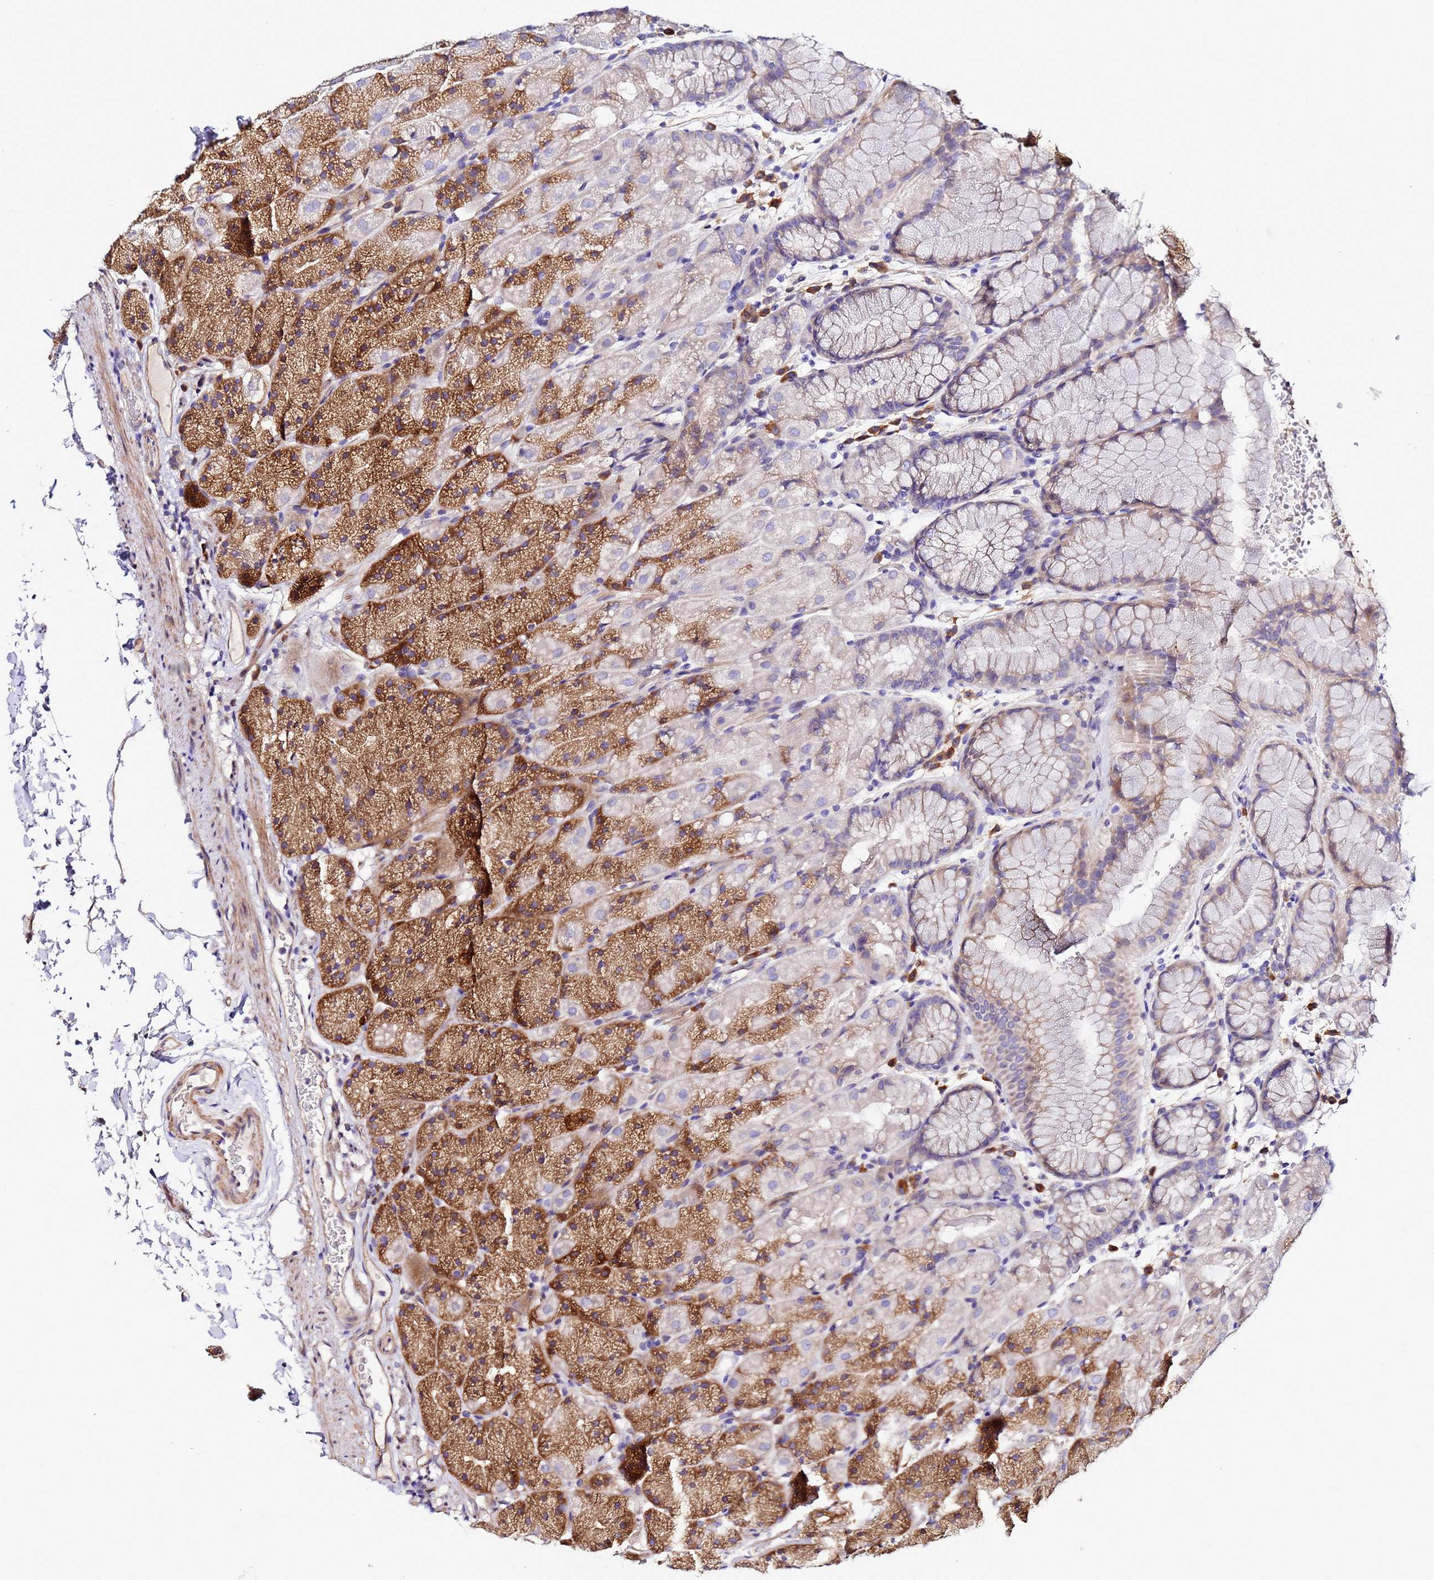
{"staining": {"intensity": "strong", "quantity": "25%-75%", "location": "cytoplasmic/membranous"}, "tissue": "stomach", "cell_type": "Glandular cells", "image_type": "normal", "snomed": [{"axis": "morphology", "description": "Normal tissue, NOS"}, {"axis": "topography", "description": "Stomach, upper"}, {"axis": "topography", "description": "Stomach, lower"}], "caption": "Strong cytoplasmic/membranous protein positivity is seen in about 25%-75% of glandular cells in stomach.", "gene": "JRKL", "patient": {"sex": "male", "age": 67}}